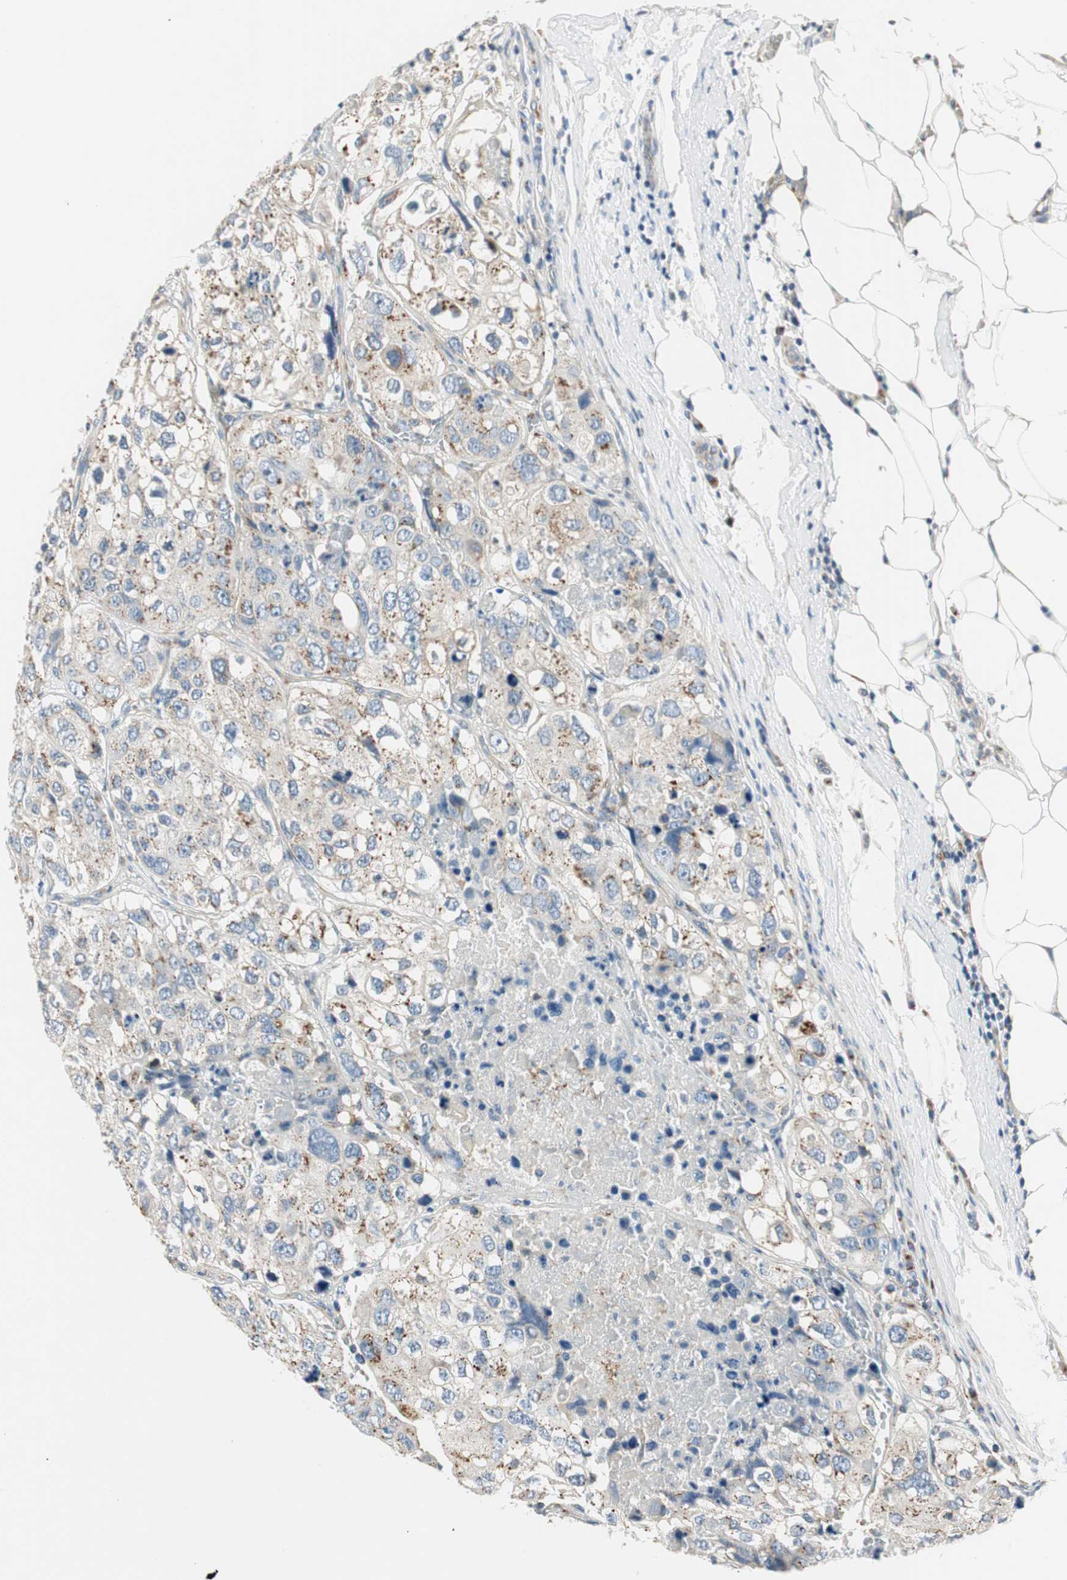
{"staining": {"intensity": "moderate", "quantity": "25%-75%", "location": "cytoplasmic/membranous"}, "tissue": "urothelial cancer", "cell_type": "Tumor cells", "image_type": "cancer", "snomed": [{"axis": "morphology", "description": "Urothelial carcinoma, High grade"}, {"axis": "topography", "description": "Lymph node"}, {"axis": "topography", "description": "Urinary bladder"}], "caption": "The micrograph reveals staining of high-grade urothelial carcinoma, revealing moderate cytoplasmic/membranous protein positivity (brown color) within tumor cells.", "gene": "TMF1", "patient": {"sex": "male", "age": 51}}